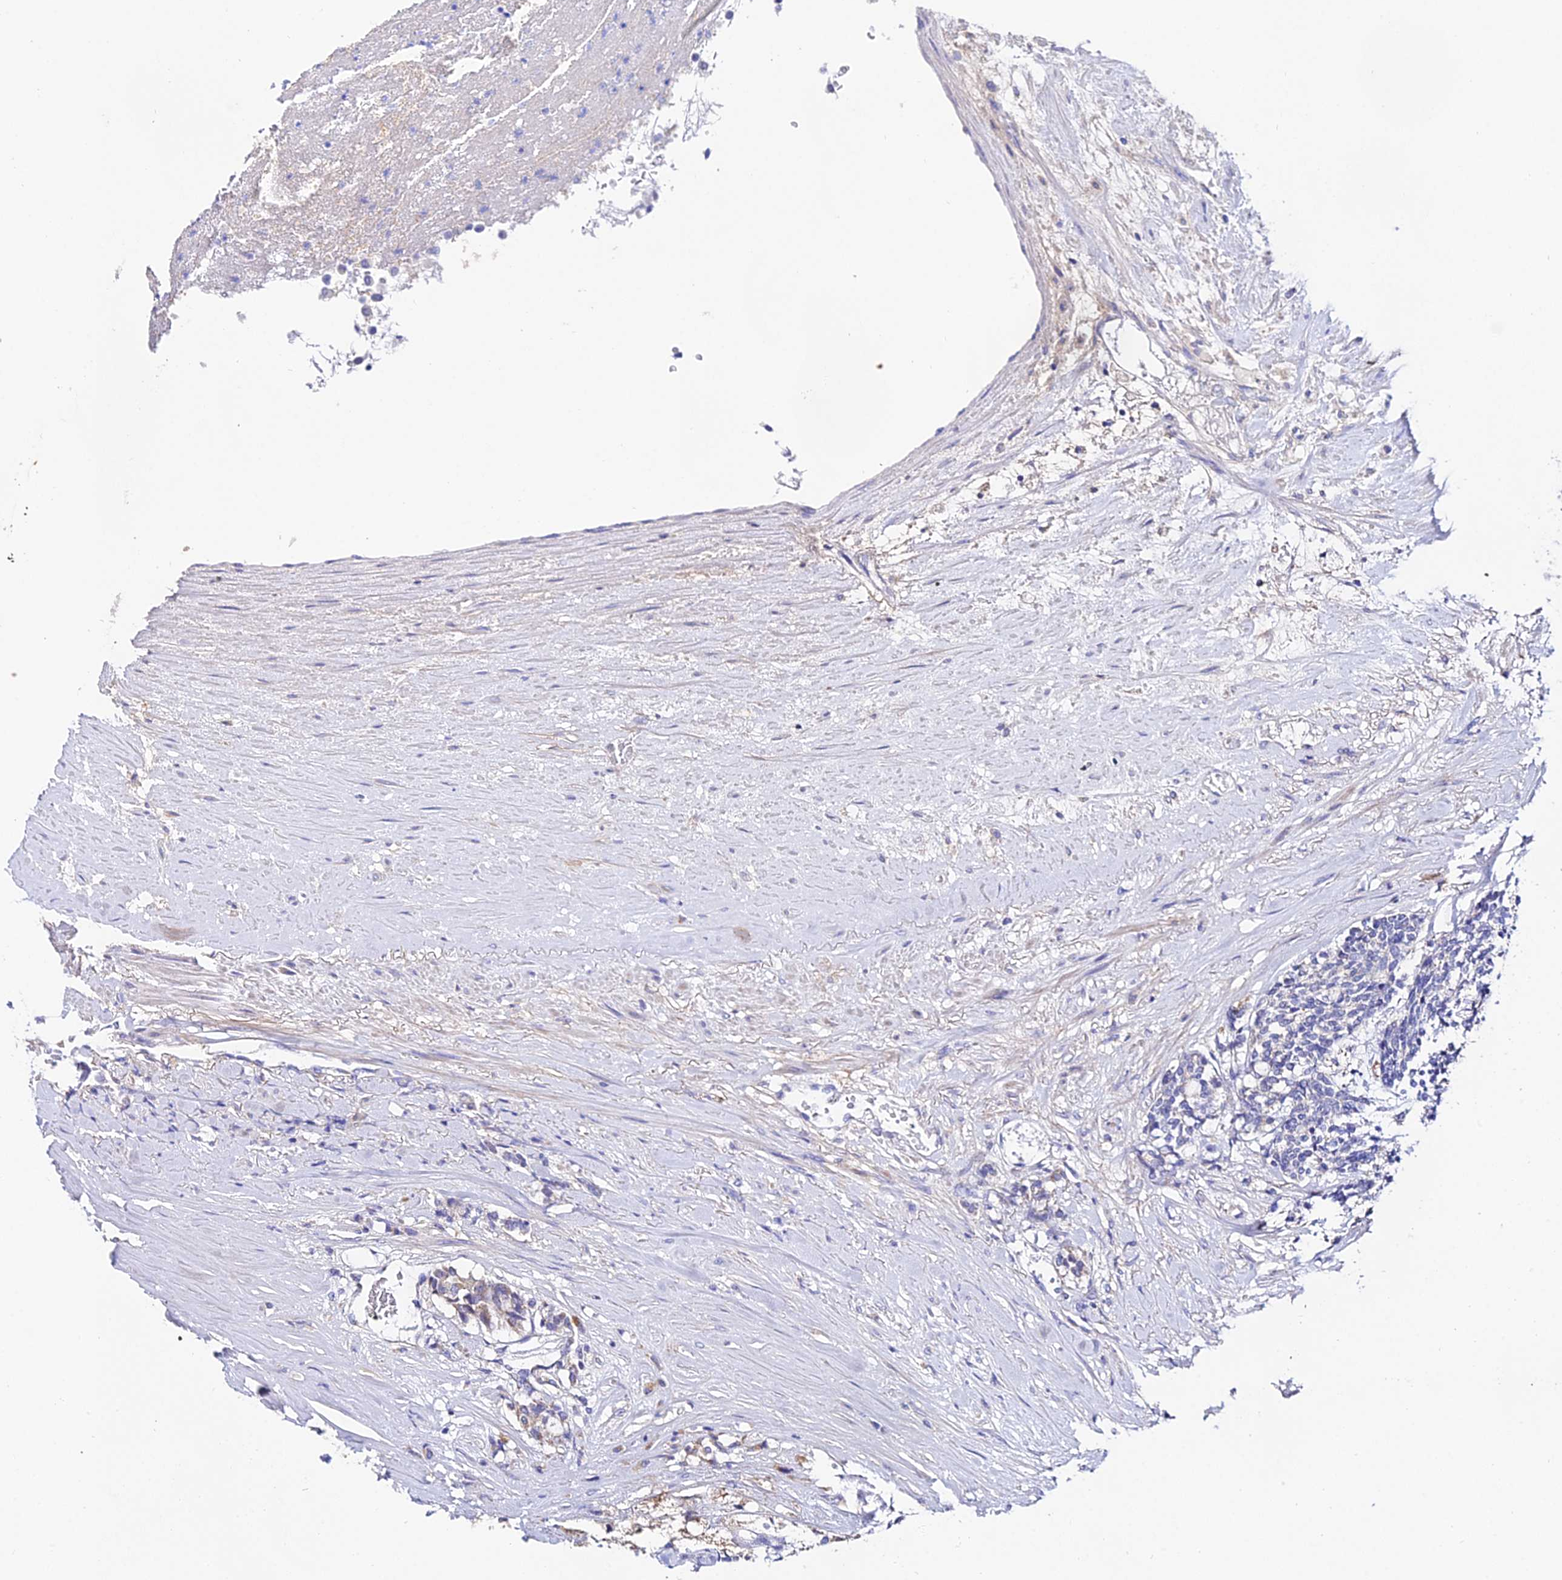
{"staining": {"intensity": "weak", "quantity": "<25%", "location": "cytoplasmic/membranous"}, "tissue": "carcinoid", "cell_type": "Tumor cells", "image_type": "cancer", "snomed": [{"axis": "morphology", "description": "Carcinoid, malignant, NOS"}, {"axis": "topography", "description": "Pancreas"}], "caption": "Tumor cells show no significant protein positivity in carcinoid (malignant). The staining was performed using DAB to visualize the protein expression in brown, while the nuclei were stained in blue with hematoxylin (Magnification: 20x).", "gene": "PPP2R2C", "patient": {"sex": "female", "age": 54}}